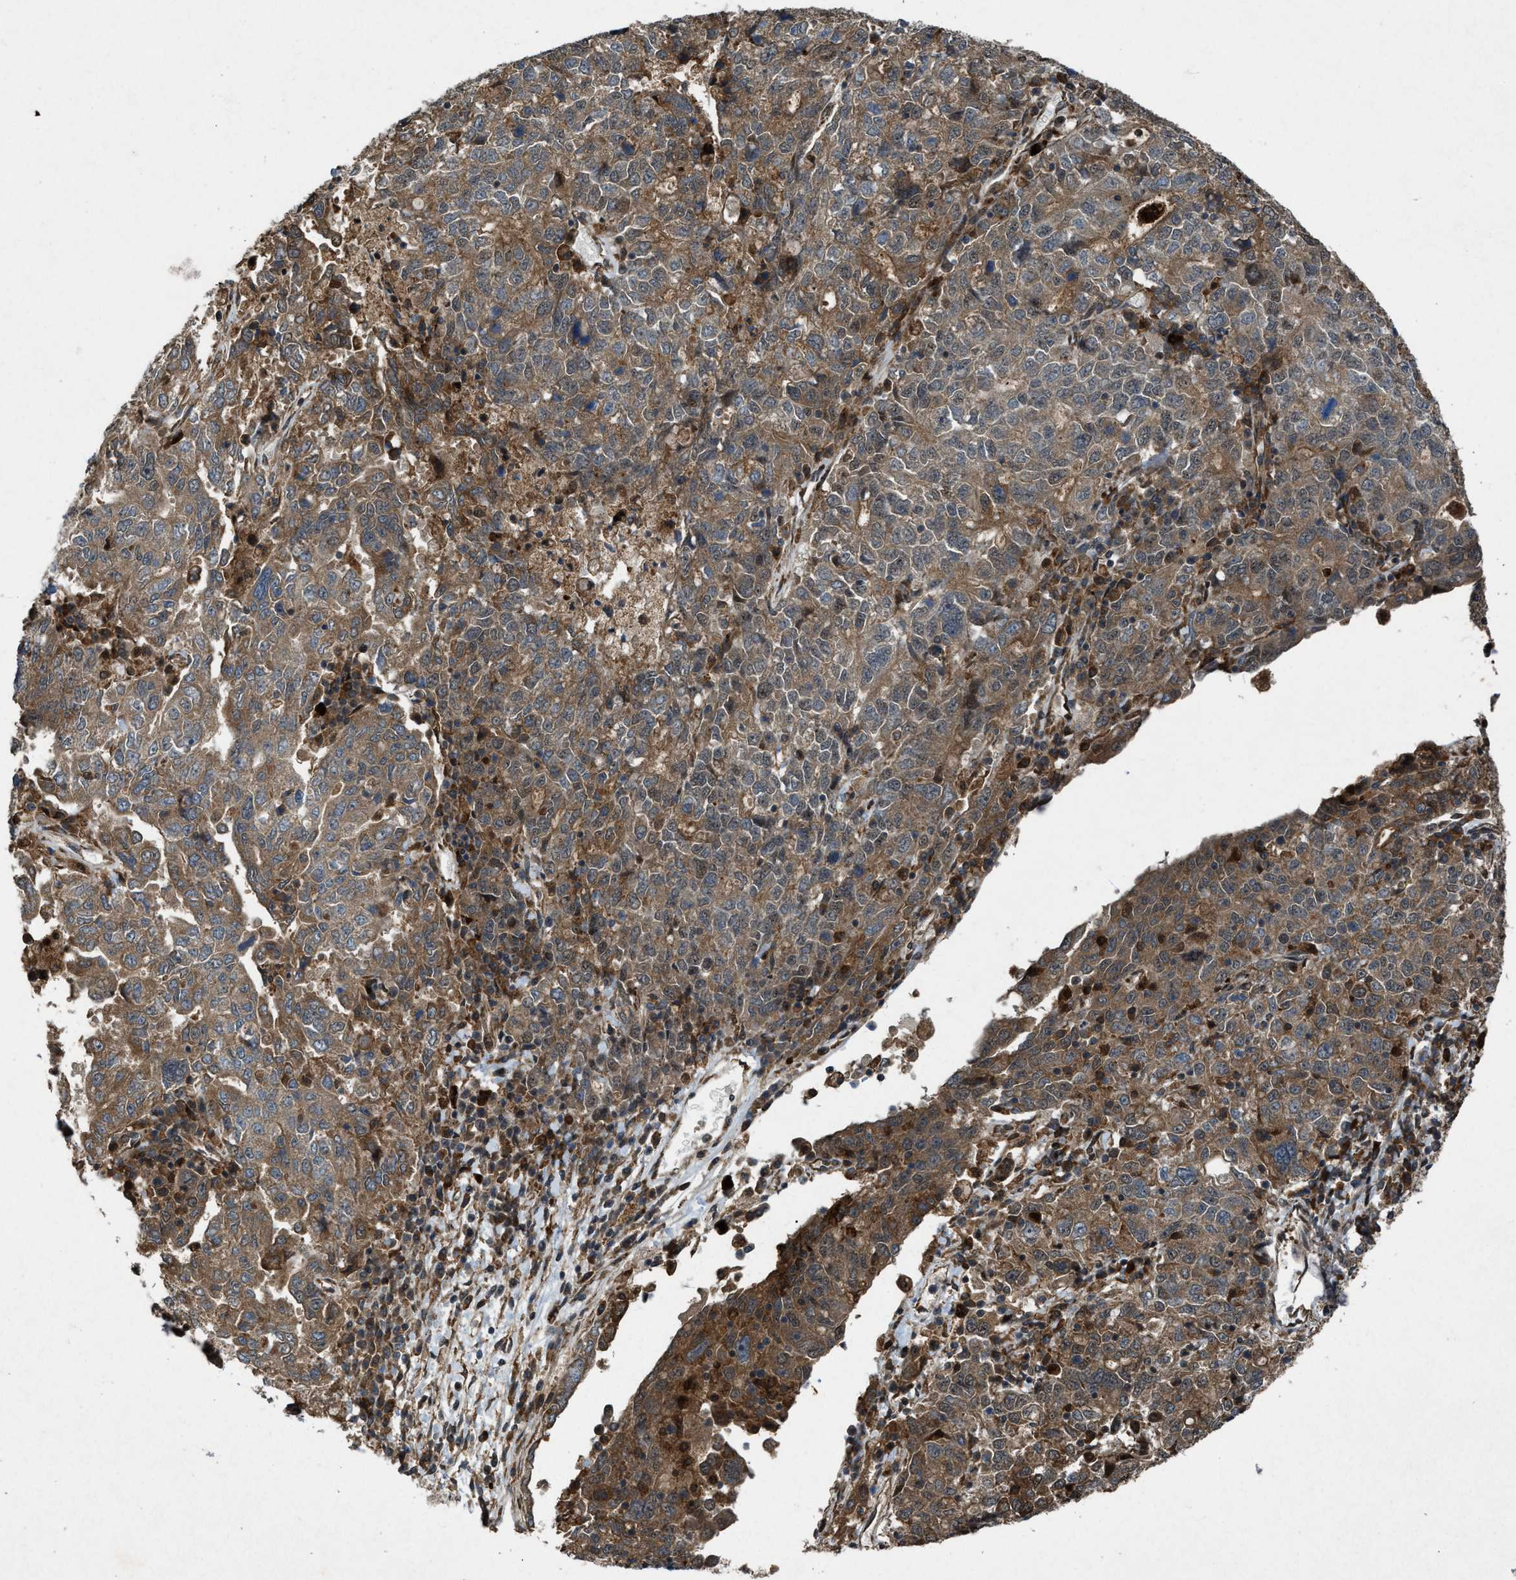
{"staining": {"intensity": "moderate", "quantity": ">75%", "location": "cytoplasmic/membranous"}, "tissue": "ovarian cancer", "cell_type": "Tumor cells", "image_type": "cancer", "snomed": [{"axis": "morphology", "description": "Carcinoma, endometroid"}, {"axis": "topography", "description": "Ovary"}], "caption": "Brown immunohistochemical staining in ovarian cancer (endometroid carcinoma) exhibits moderate cytoplasmic/membranous staining in approximately >75% of tumor cells. (brown staining indicates protein expression, while blue staining denotes nuclei).", "gene": "LRRC72", "patient": {"sex": "female", "age": 62}}